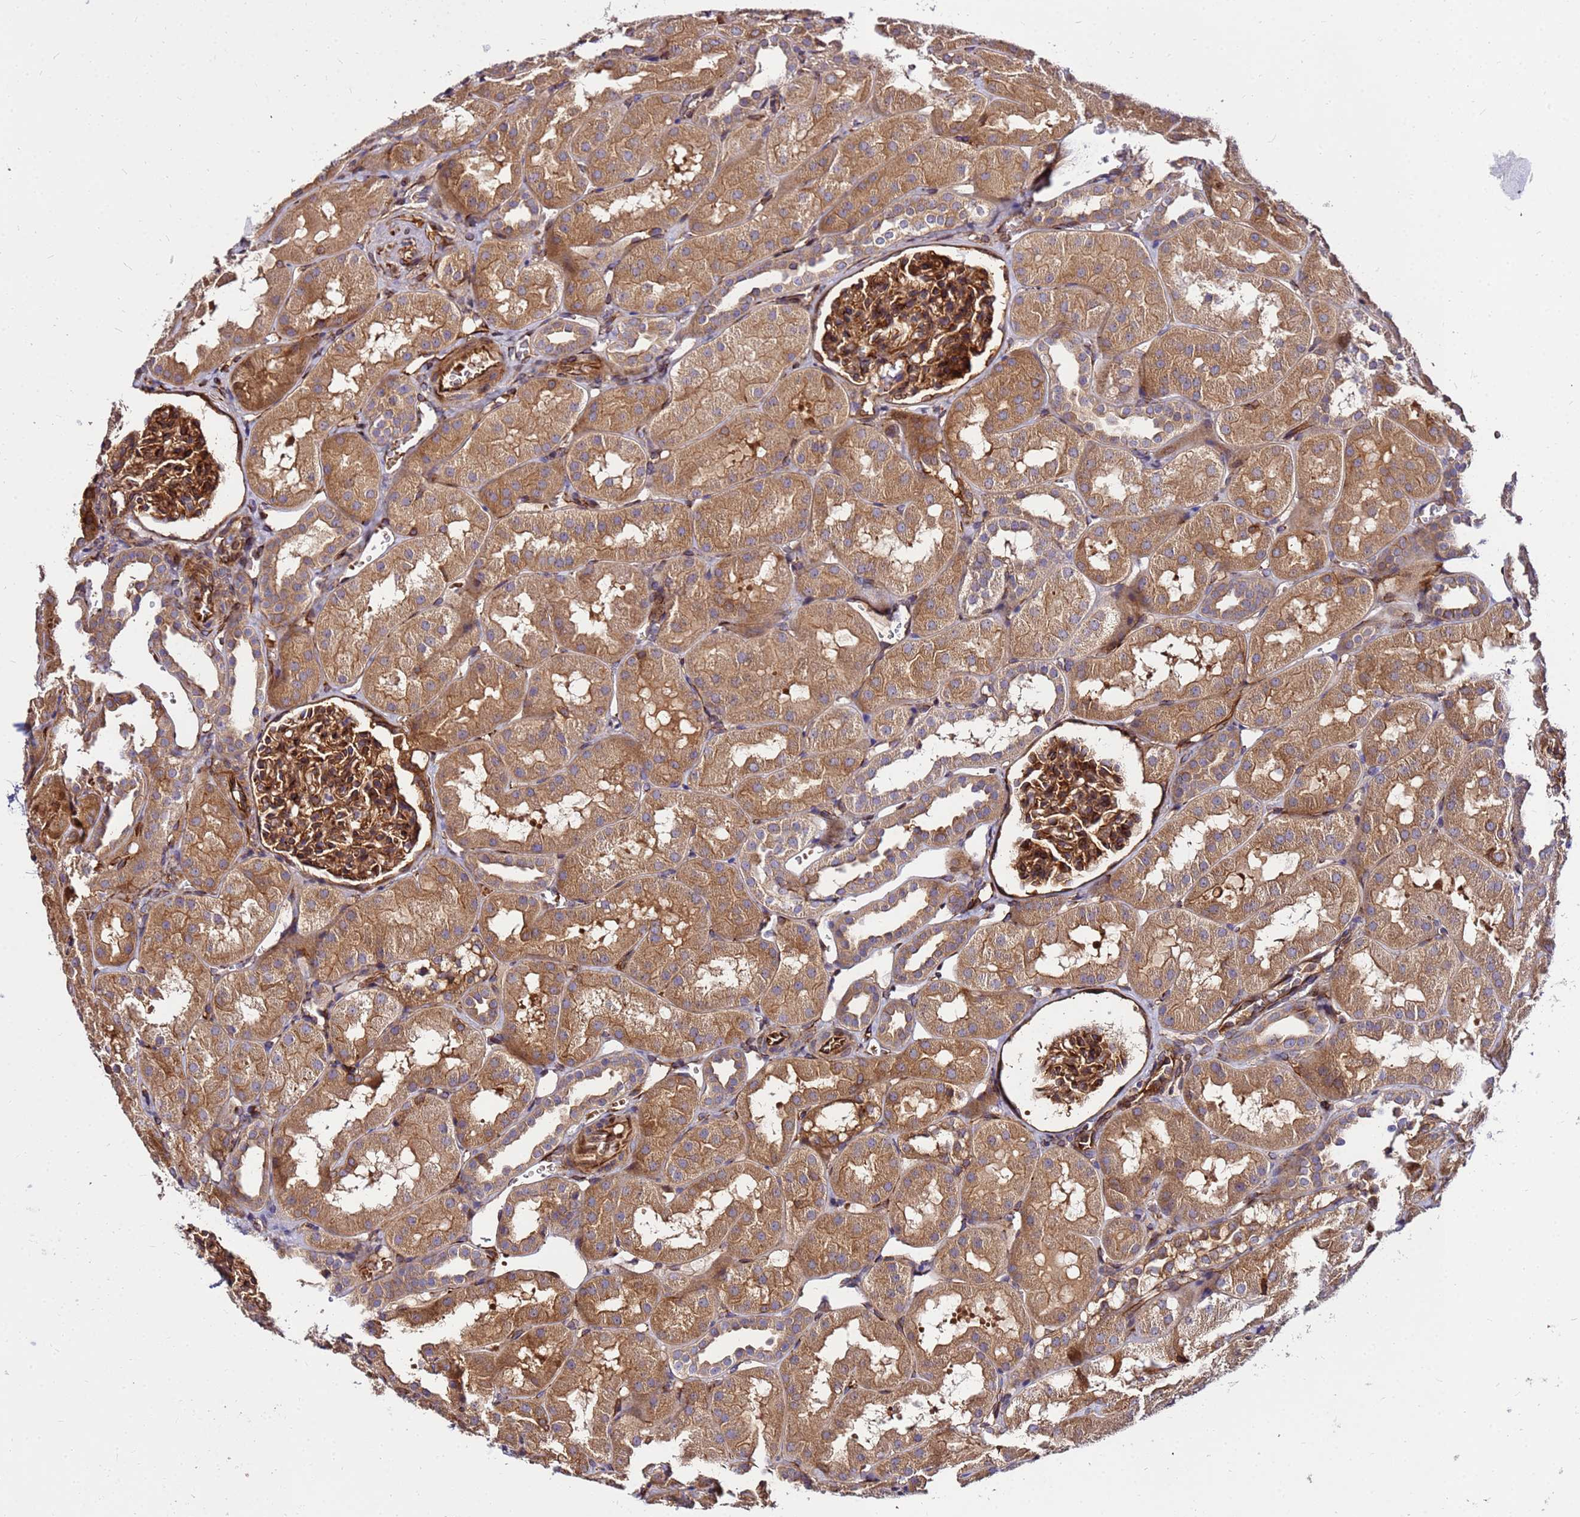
{"staining": {"intensity": "strong", "quantity": ">75%", "location": "cytoplasmic/membranous"}, "tissue": "kidney", "cell_type": "Cells in glomeruli", "image_type": "normal", "snomed": [{"axis": "morphology", "description": "Normal tissue, NOS"}, {"axis": "topography", "description": "Kidney"}, {"axis": "topography", "description": "Urinary bladder"}], "caption": "Brown immunohistochemical staining in unremarkable human kidney exhibits strong cytoplasmic/membranous expression in approximately >75% of cells in glomeruli.", "gene": "WWC2", "patient": {"sex": "male", "age": 16}}